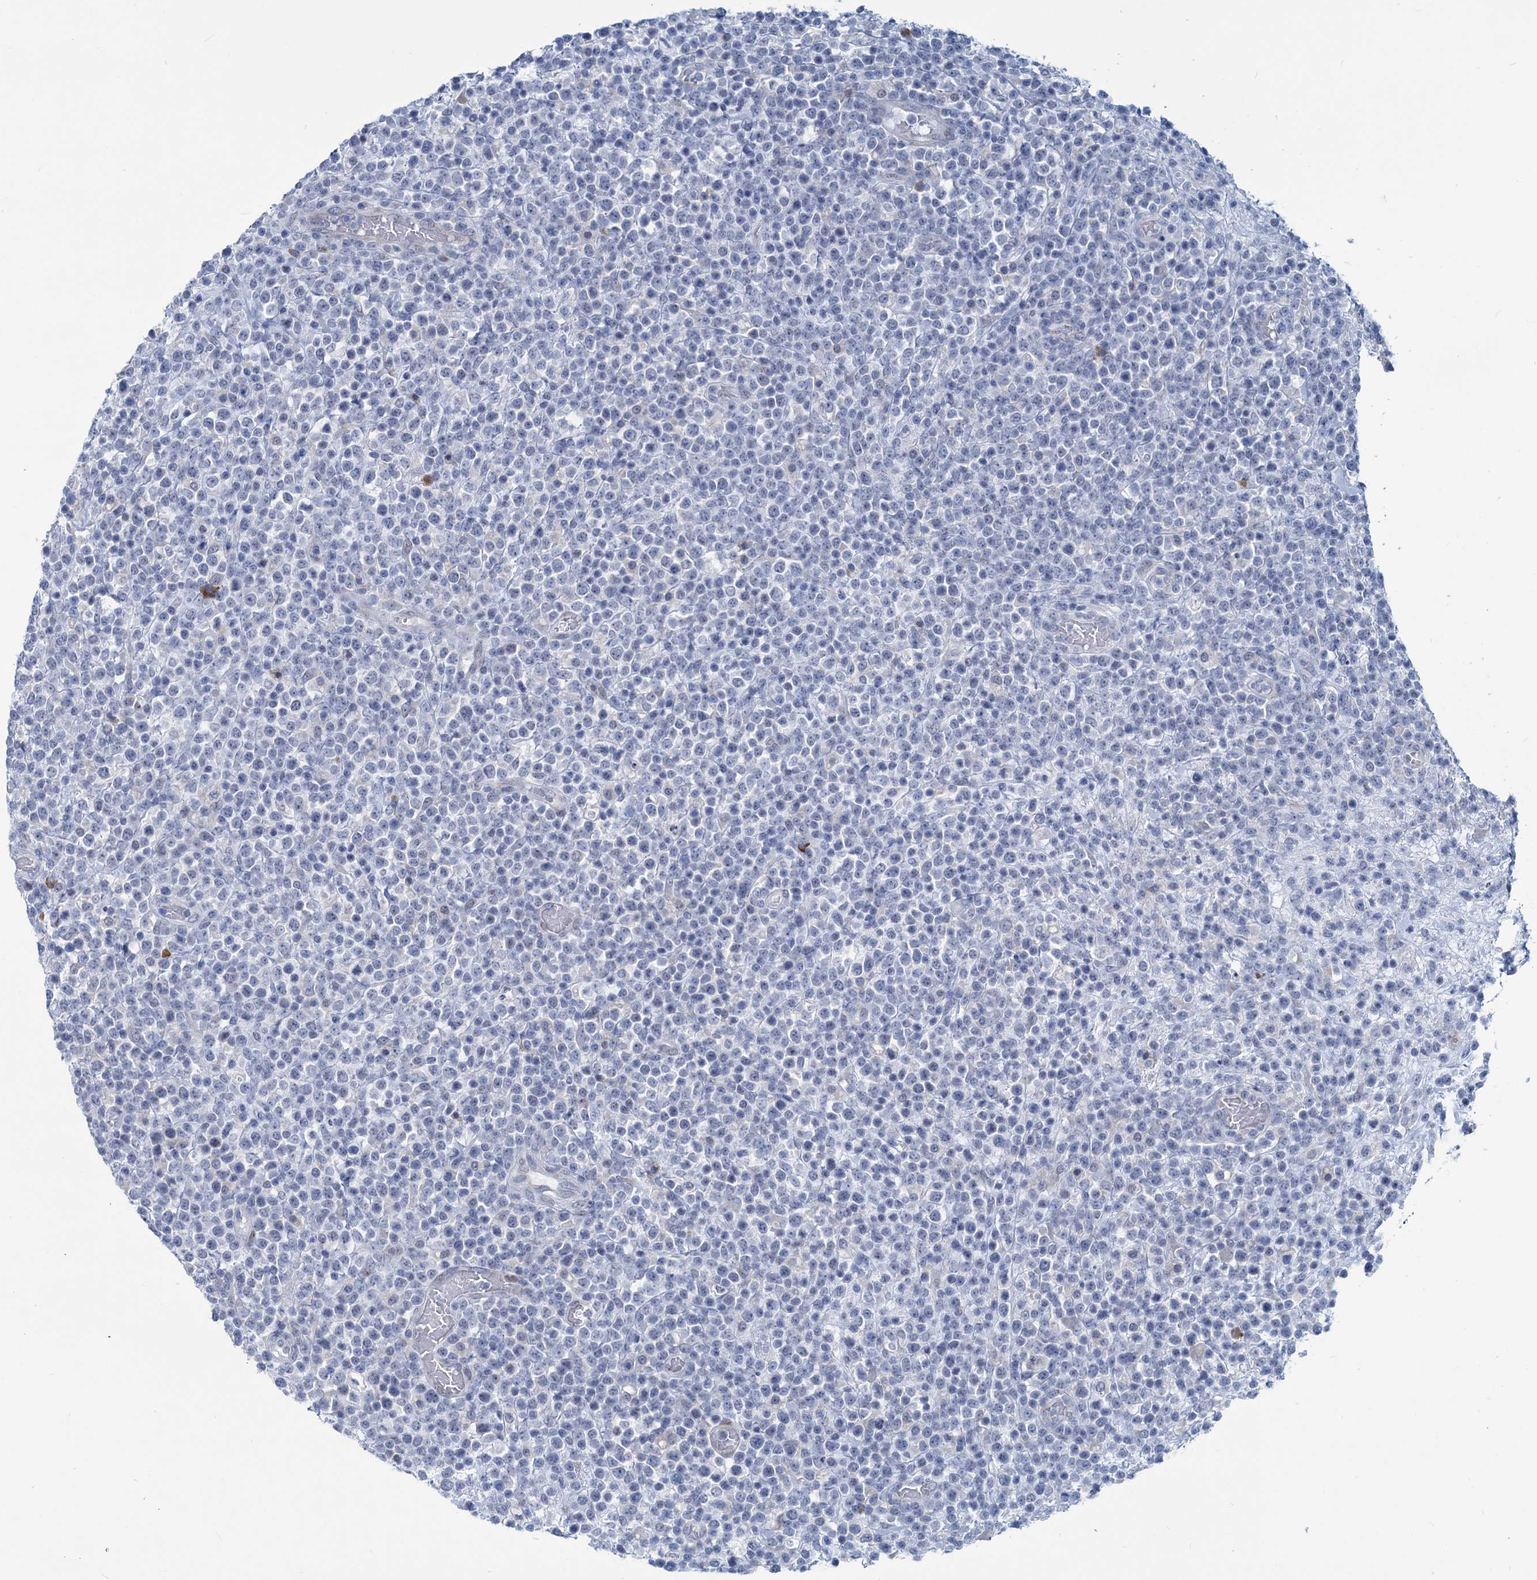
{"staining": {"intensity": "negative", "quantity": "none", "location": "none"}, "tissue": "lymphoma", "cell_type": "Tumor cells", "image_type": "cancer", "snomed": [{"axis": "morphology", "description": "Malignant lymphoma, non-Hodgkin's type, High grade"}, {"axis": "topography", "description": "Colon"}], "caption": "Tumor cells are negative for brown protein staining in high-grade malignant lymphoma, non-Hodgkin's type.", "gene": "NEU3", "patient": {"sex": "female", "age": 53}}